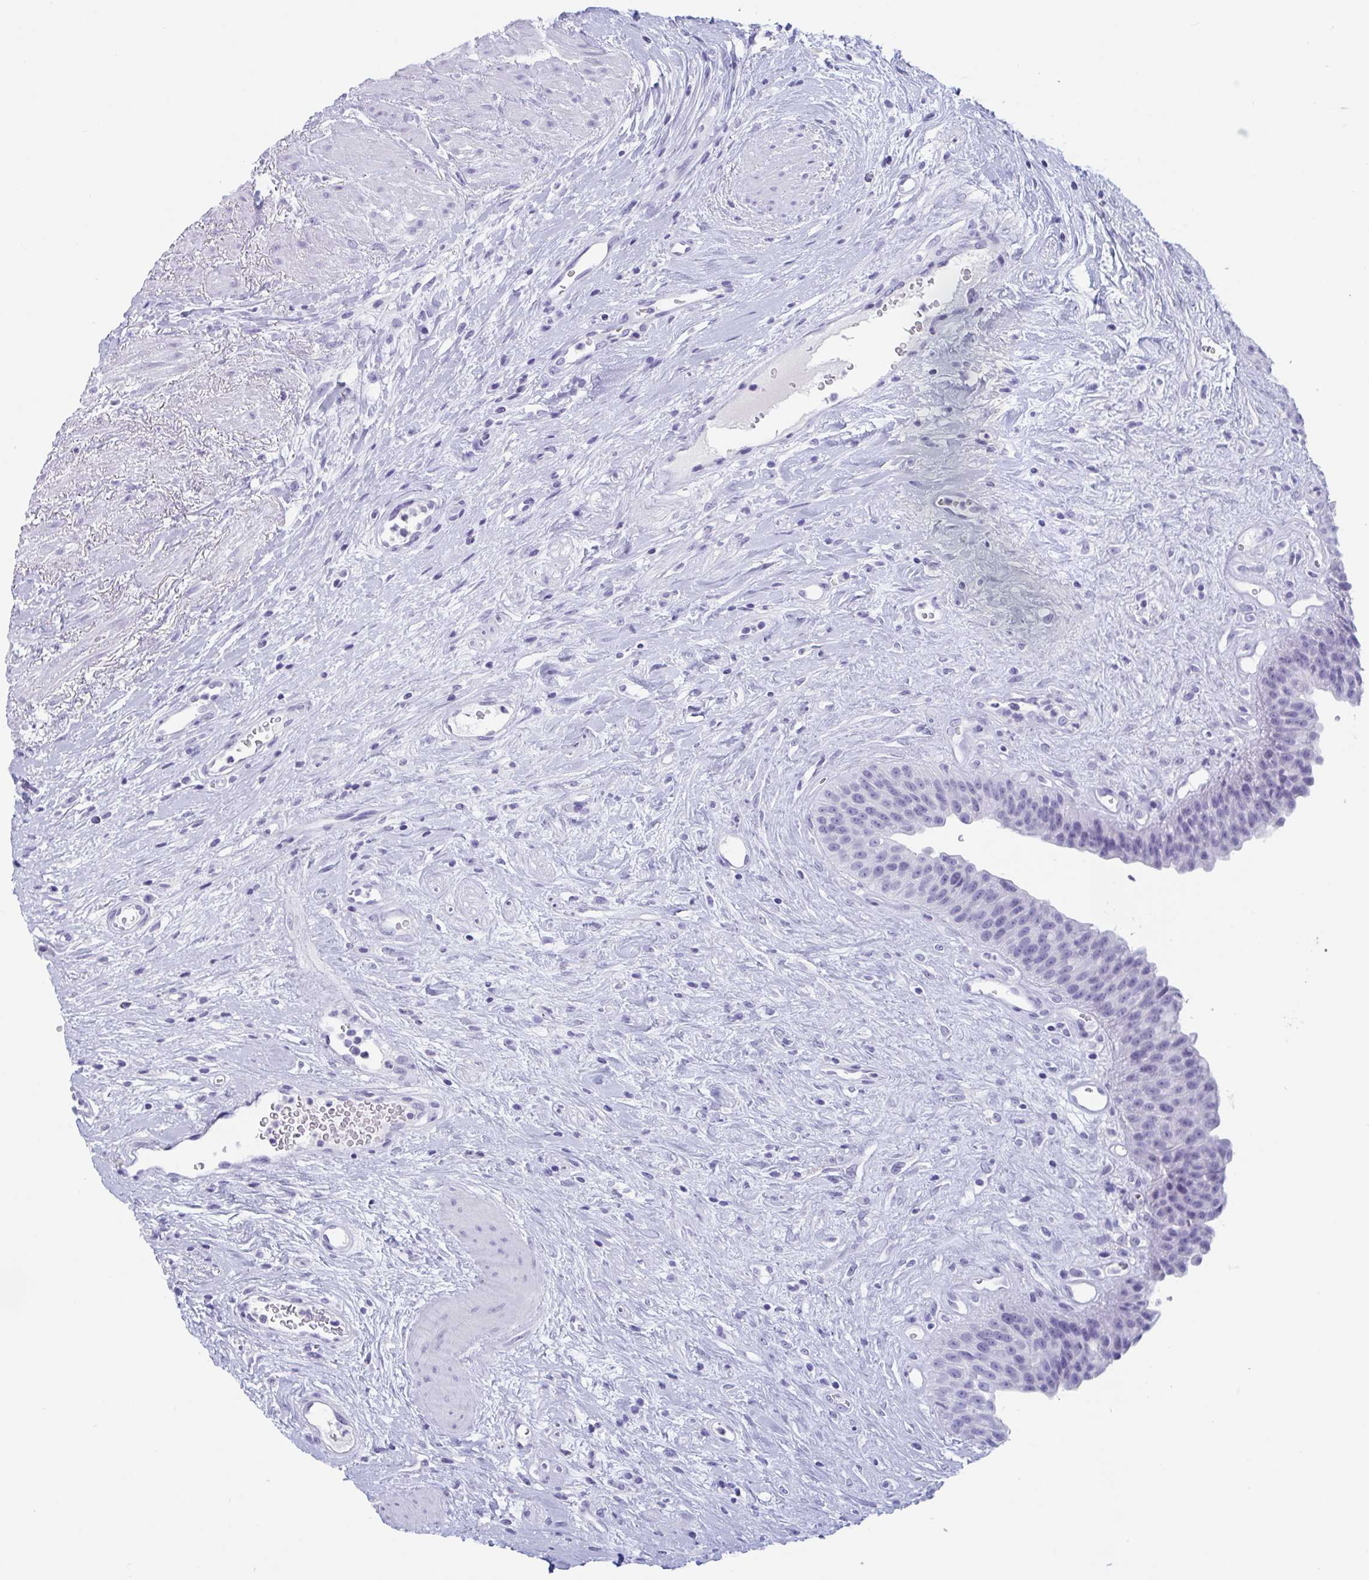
{"staining": {"intensity": "negative", "quantity": "none", "location": "none"}, "tissue": "urinary bladder", "cell_type": "Urothelial cells", "image_type": "normal", "snomed": [{"axis": "morphology", "description": "Normal tissue, NOS"}, {"axis": "topography", "description": "Urinary bladder"}], "caption": "DAB immunohistochemical staining of normal human urinary bladder exhibits no significant expression in urothelial cells.", "gene": "CDX4", "patient": {"sex": "female", "age": 56}}